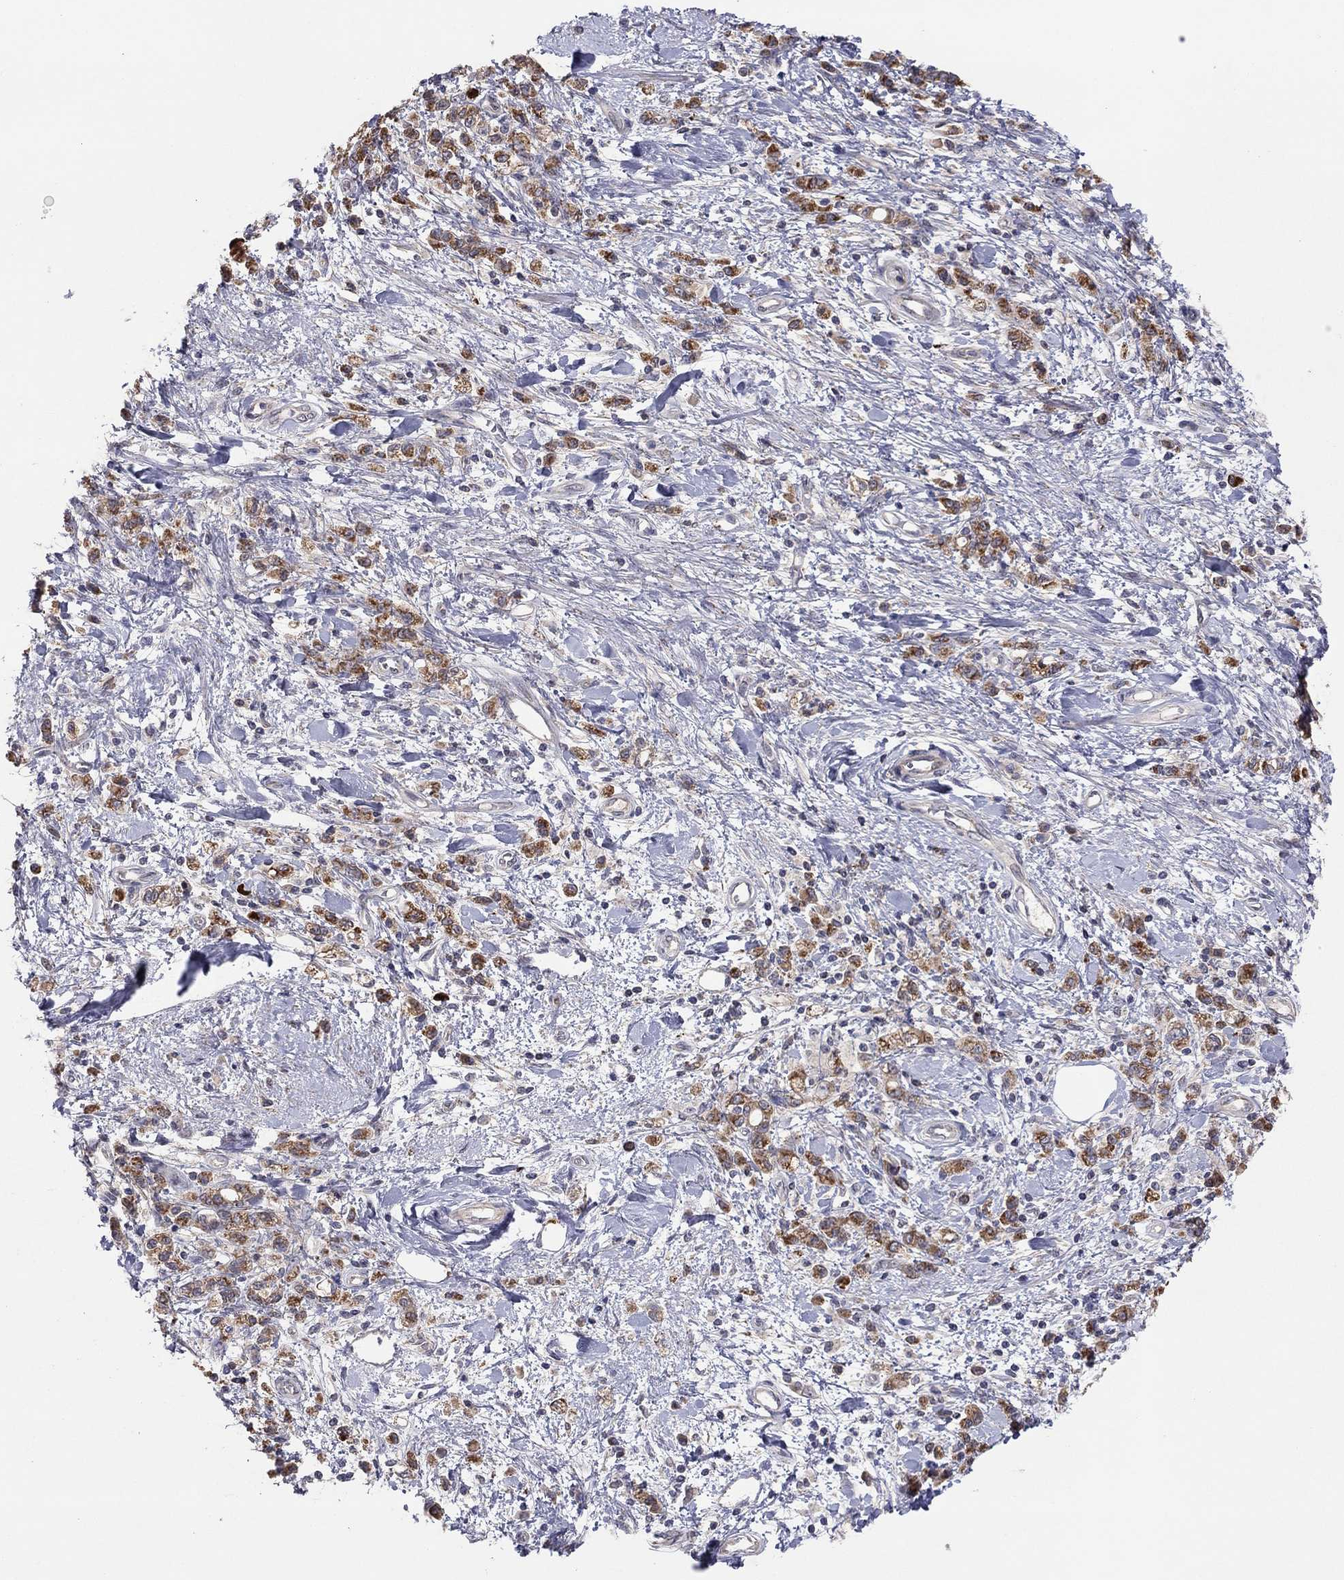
{"staining": {"intensity": "moderate", "quantity": ">75%", "location": "cytoplasmic/membranous"}, "tissue": "stomach cancer", "cell_type": "Tumor cells", "image_type": "cancer", "snomed": [{"axis": "morphology", "description": "Adenocarcinoma, NOS"}, {"axis": "topography", "description": "Stomach"}], "caption": "An image of adenocarcinoma (stomach) stained for a protein displays moderate cytoplasmic/membranous brown staining in tumor cells.", "gene": "CRACDL", "patient": {"sex": "male", "age": 77}}